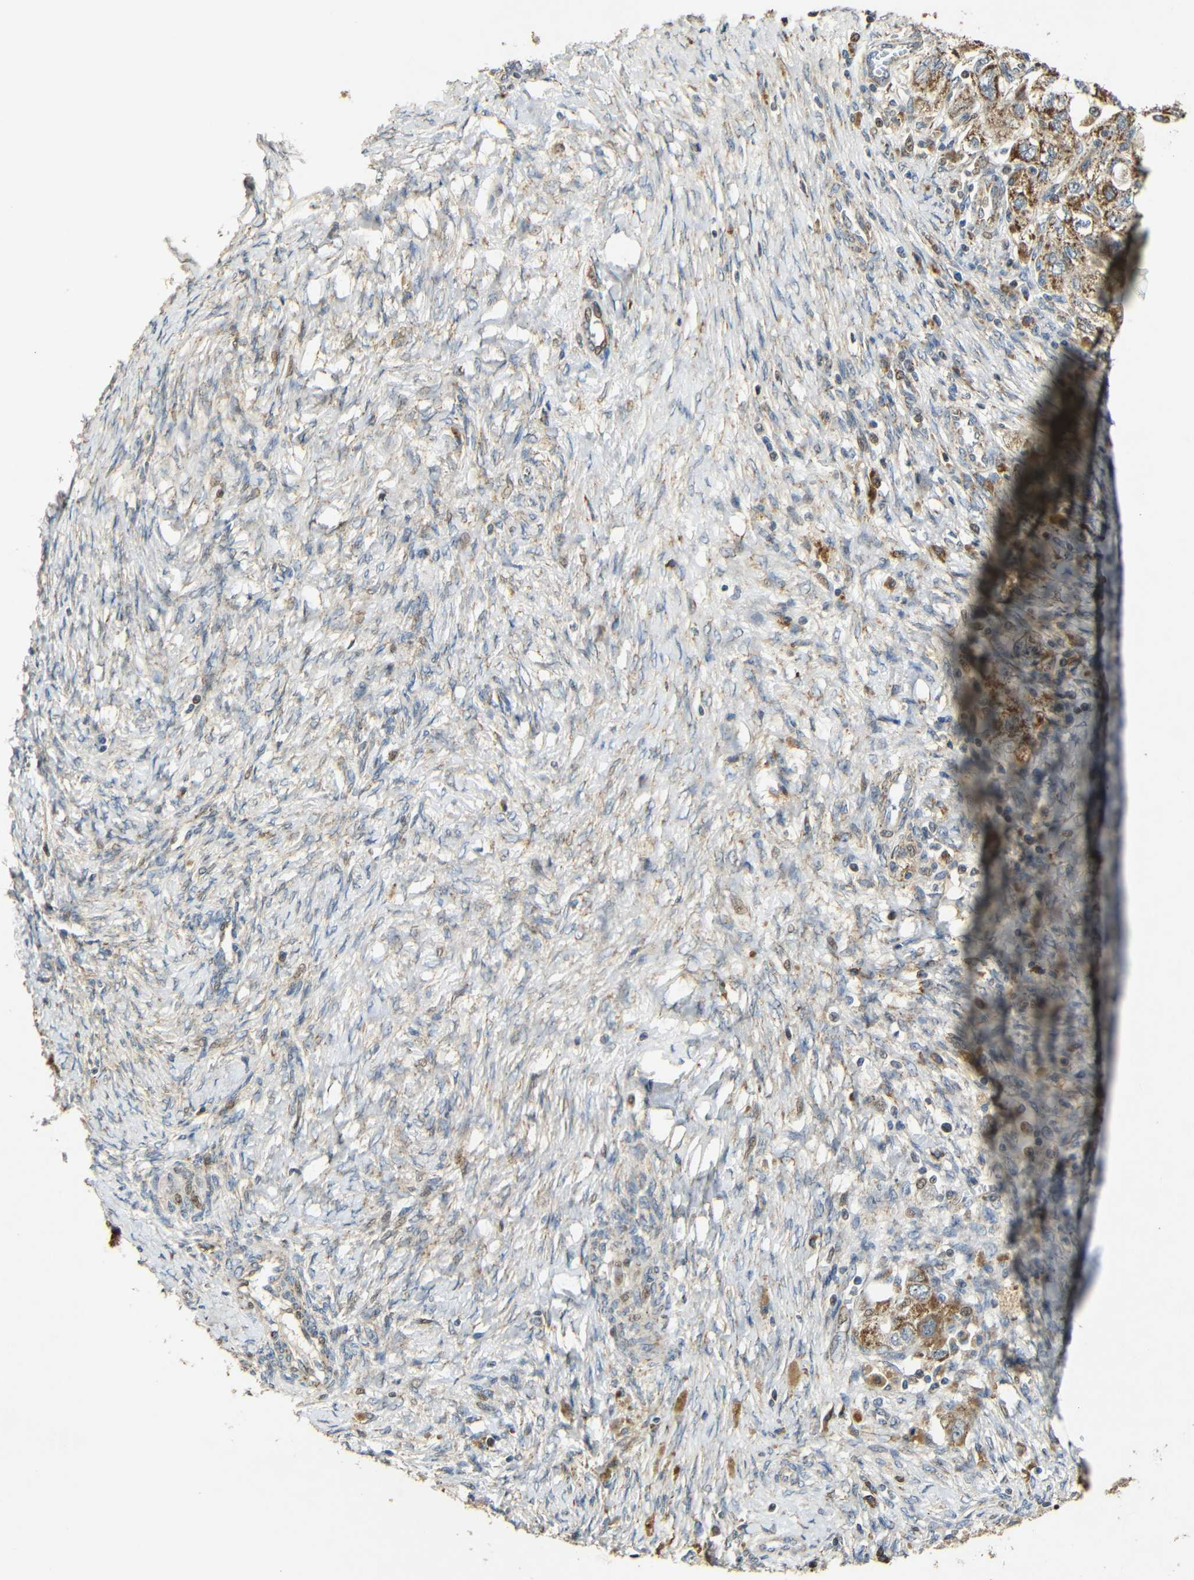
{"staining": {"intensity": "moderate", "quantity": ">75%", "location": "cytoplasmic/membranous"}, "tissue": "ovarian cancer", "cell_type": "Tumor cells", "image_type": "cancer", "snomed": [{"axis": "morphology", "description": "Carcinoma, NOS"}, {"axis": "morphology", "description": "Cystadenocarcinoma, serous, NOS"}, {"axis": "topography", "description": "Ovary"}], "caption": "Immunohistochemical staining of ovarian serous cystadenocarcinoma exhibits medium levels of moderate cytoplasmic/membranous protein staining in approximately >75% of tumor cells. (Brightfield microscopy of DAB IHC at high magnification).", "gene": "KAZALD1", "patient": {"sex": "female", "age": 69}}